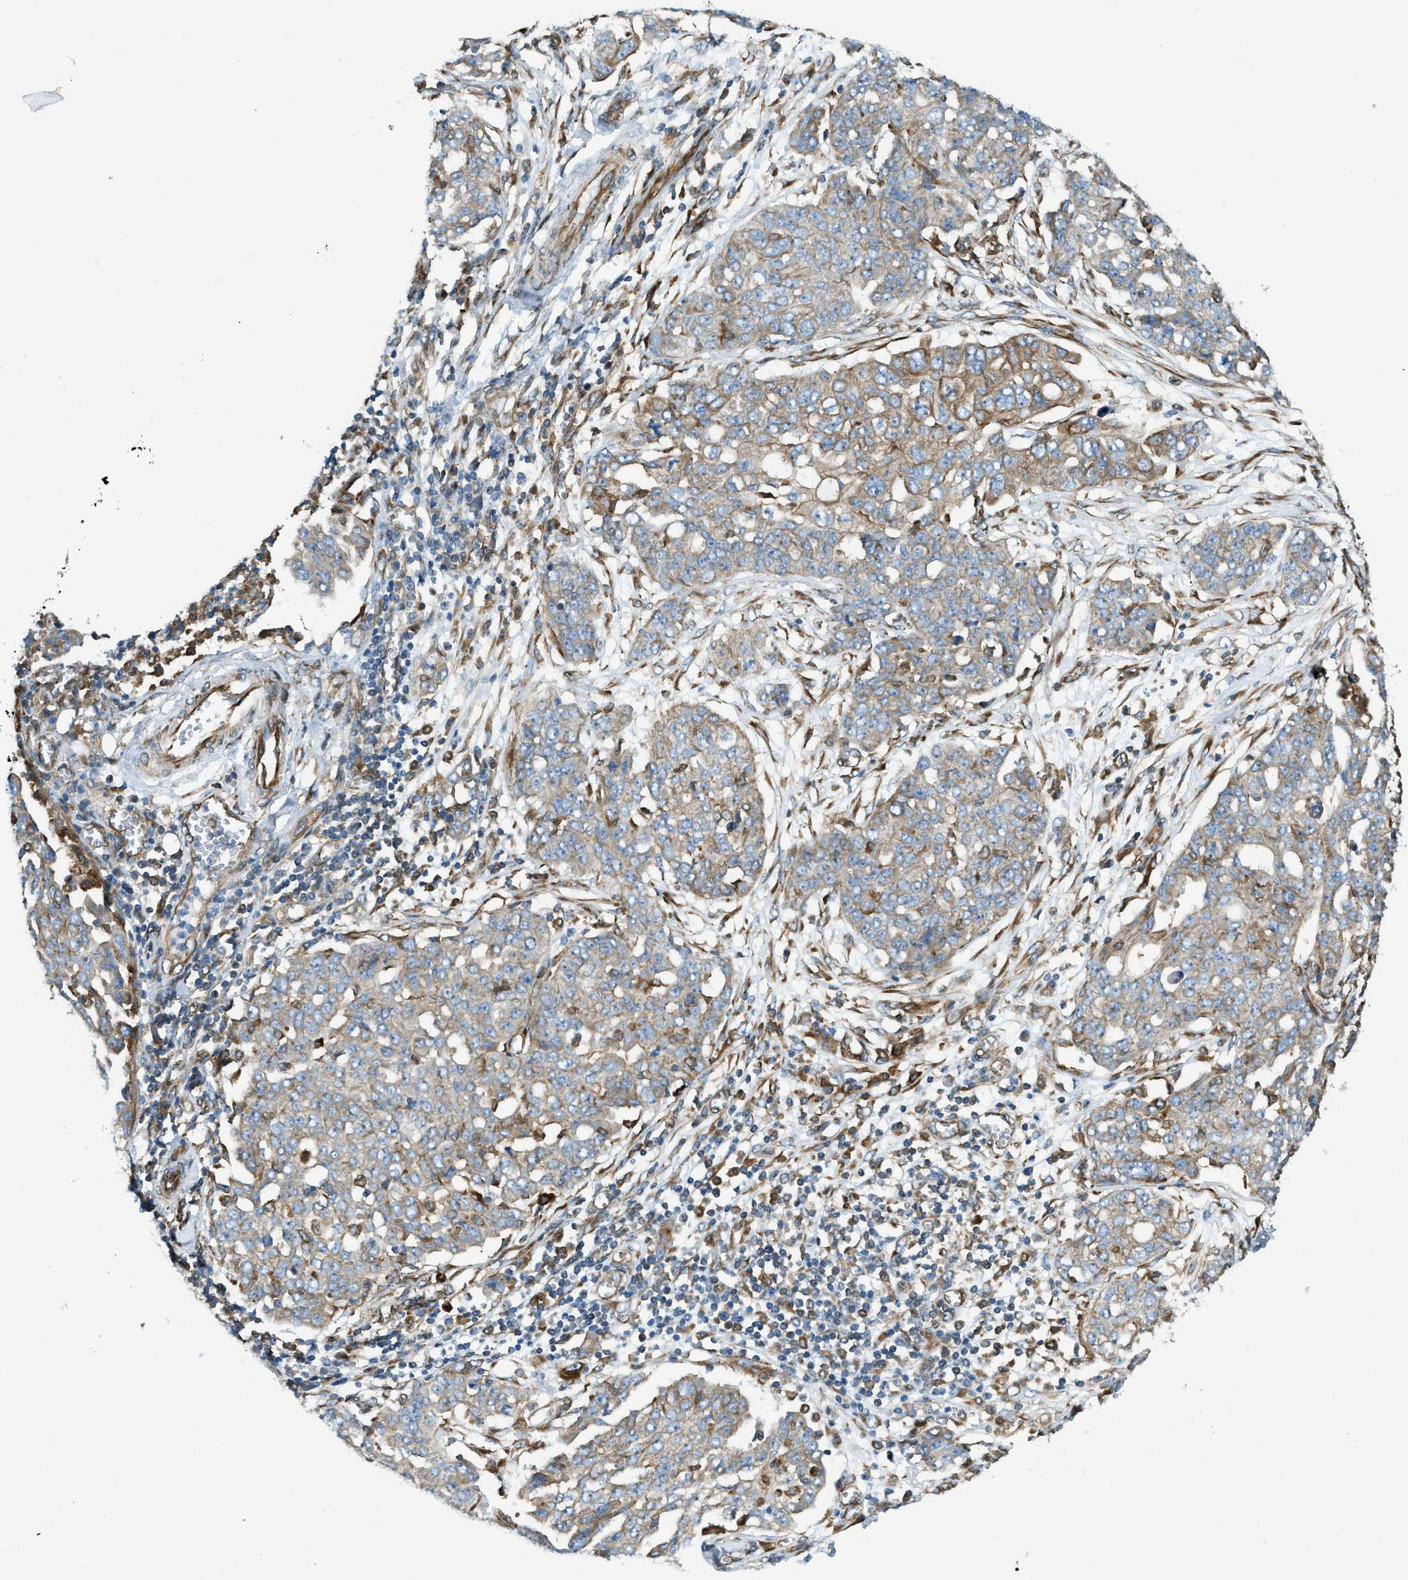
{"staining": {"intensity": "weak", "quantity": "25%-75%", "location": "cytoplasmic/membranous"}, "tissue": "ovarian cancer", "cell_type": "Tumor cells", "image_type": "cancer", "snomed": [{"axis": "morphology", "description": "Cystadenocarcinoma, serous, NOS"}, {"axis": "topography", "description": "Soft tissue"}, {"axis": "topography", "description": "Ovary"}], "caption": "Approximately 25%-75% of tumor cells in human ovarian cancer (serous cystadenocarcinoma) show weak cytoplasmic/membranous protein positivity as visualized by brown immunohistochemical staining.", "gene": "DMAC1", "patient": {"sex": "female", "age": 57}}